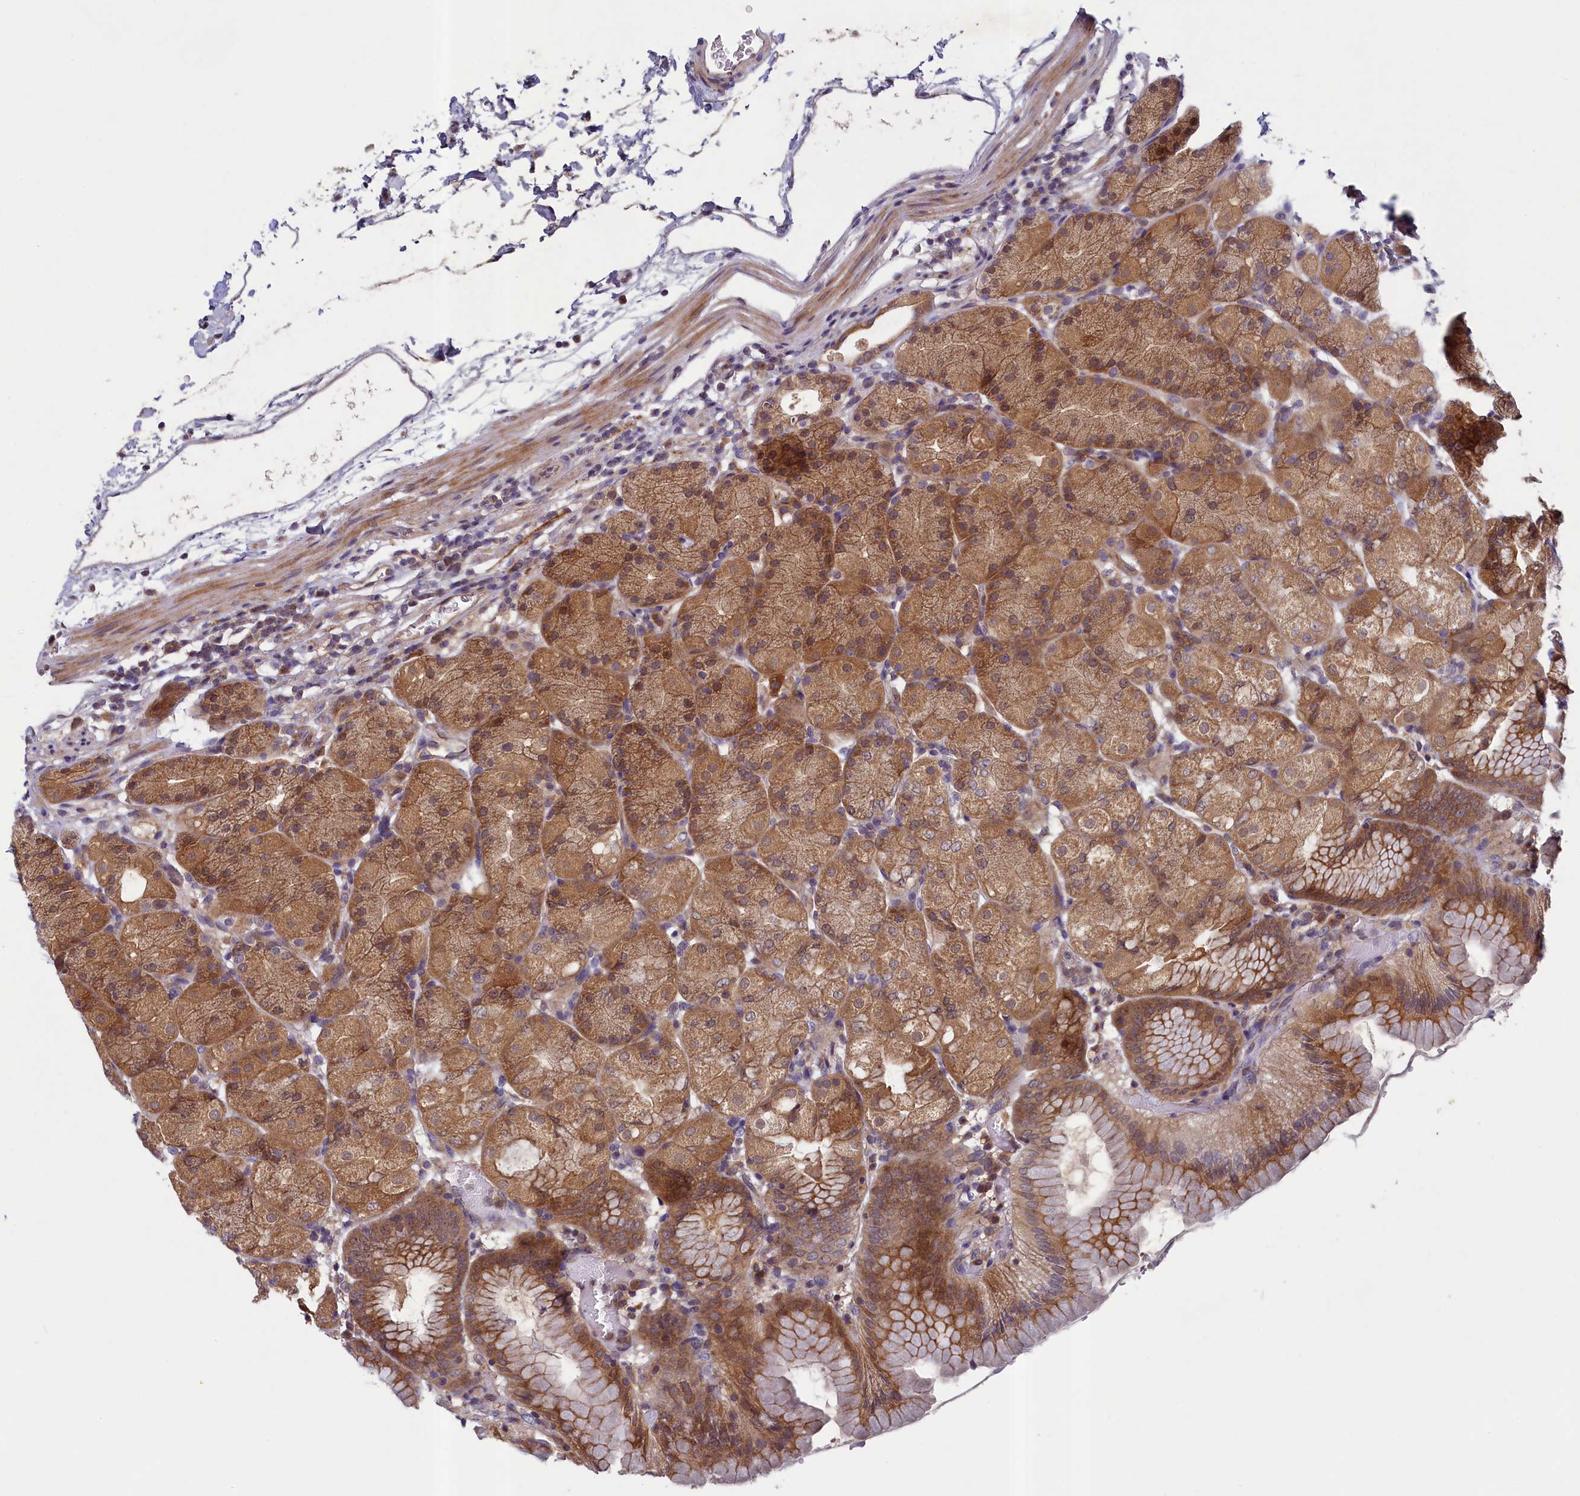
{"staining": {"intensity": "moderate", "quantity": ">75%", "location": "cytoplasmic/membranous"}, "tissue": "stomach", "cell_type": "Glandular cells", "image_type": "normal", "snomed": [{"axis": "morphology", "description": "Normal tissue, NOS"}, {"axis": "topography", "description": "Stomach, upper"}, {"axis": "topography", "description": "Stomach, lower"}], "caption": "Protein expression analysis of unremarkable stomach shows moderate cytoplasmic/membranous expression in about >75% of glandular cells.", "gene": "NUBP1", "patient": {"sex": "male", "age": 62}}